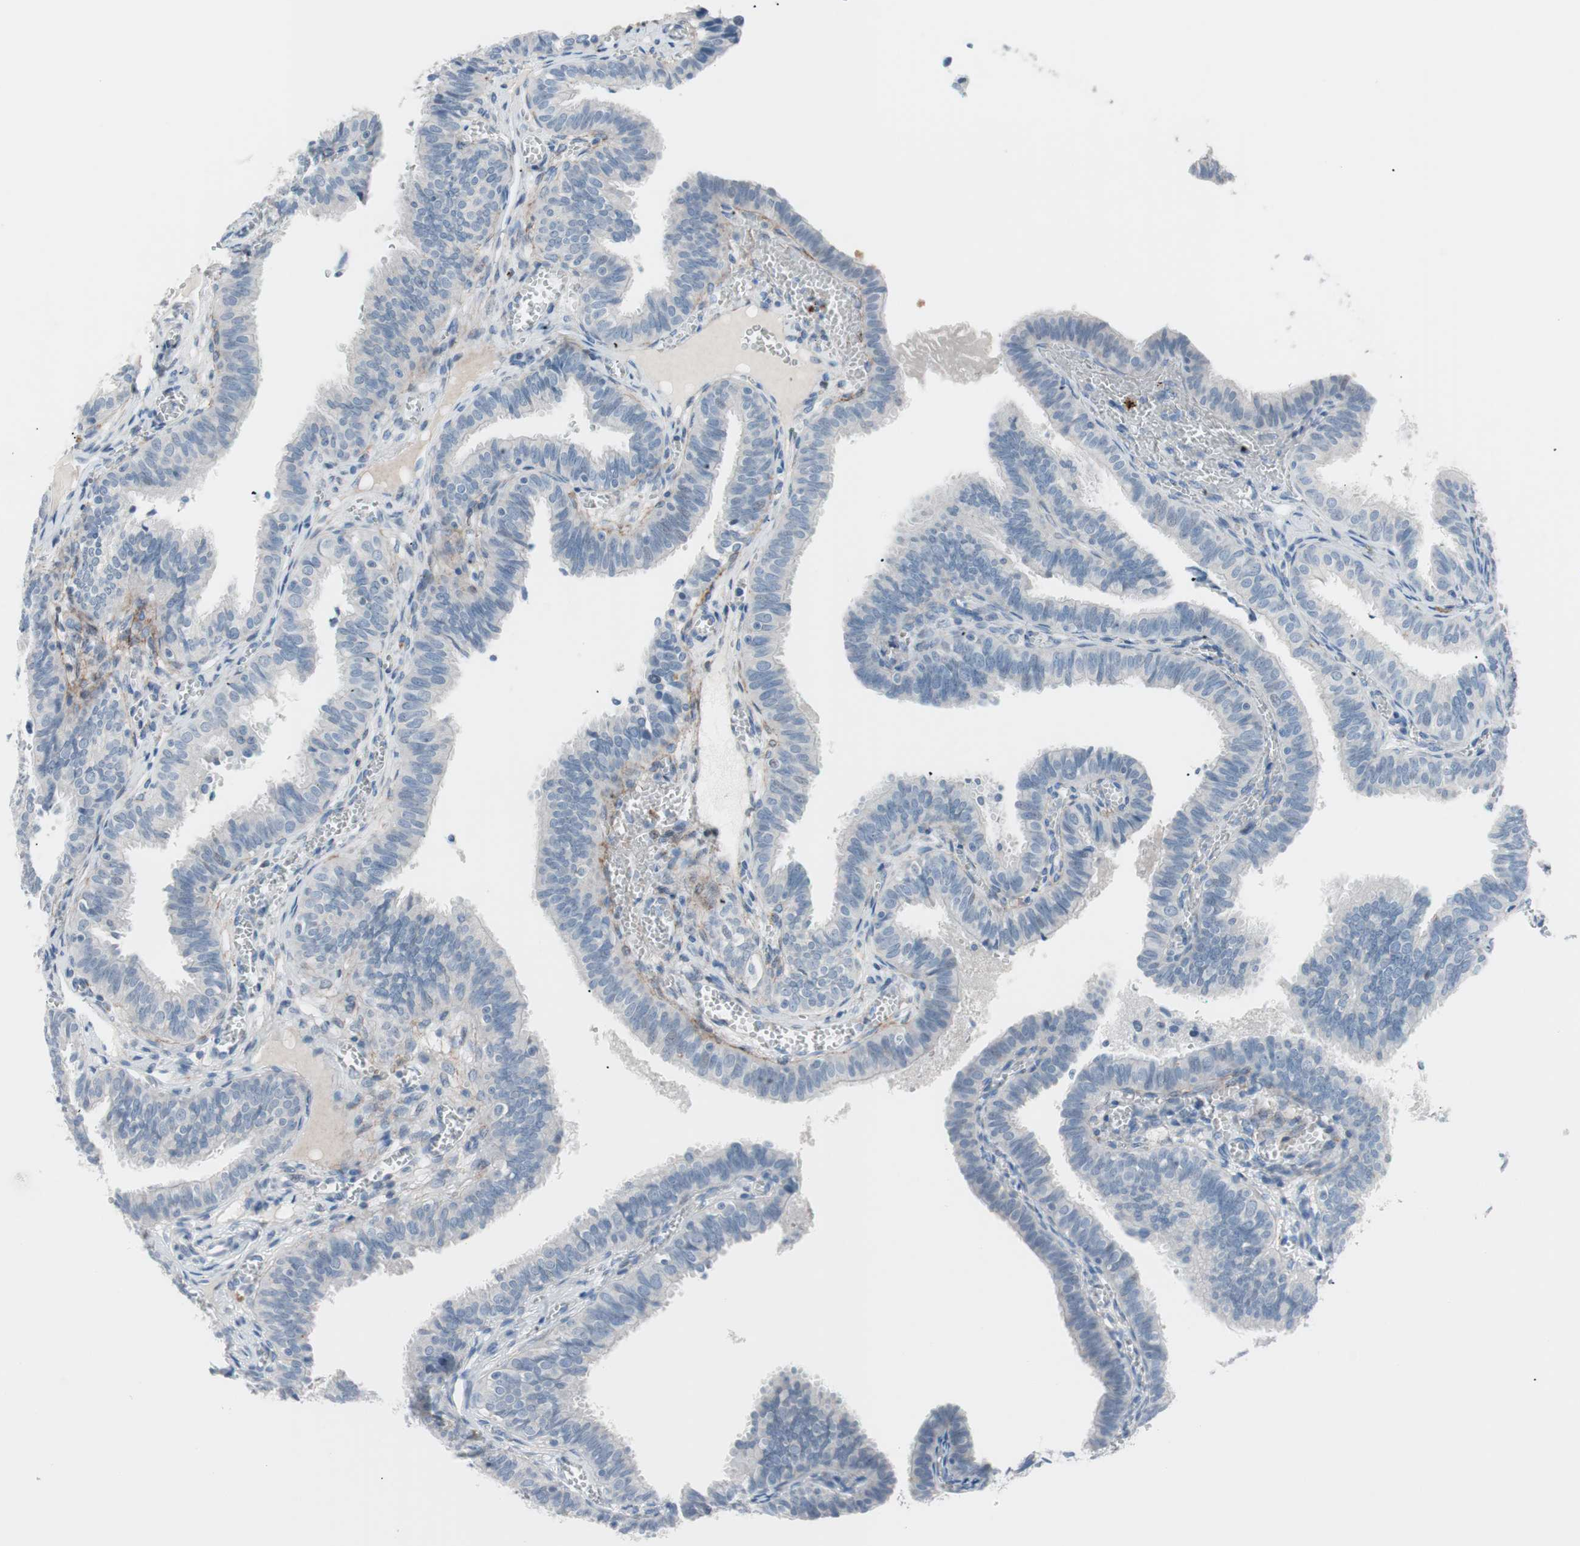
{"staining": {"intensity": "negative", "quantity": "none", "location": "none"}, "tissue": "fallopian tube", "cell_type": "Glandular cells", "image_type": "normal", "snomed": [{"axis": "morphology", "description": "Normal tissue, NOS"}, {"axis": "topography", "description": "Fallopian tube"}], "caption": "Fallopian tube was stained to show a protein in brown. There is no significant expression in glandular cells. Nuclei are stained in blue.", "gene": "FOSL1", "patient": {"sex": "female", "age": 46}}